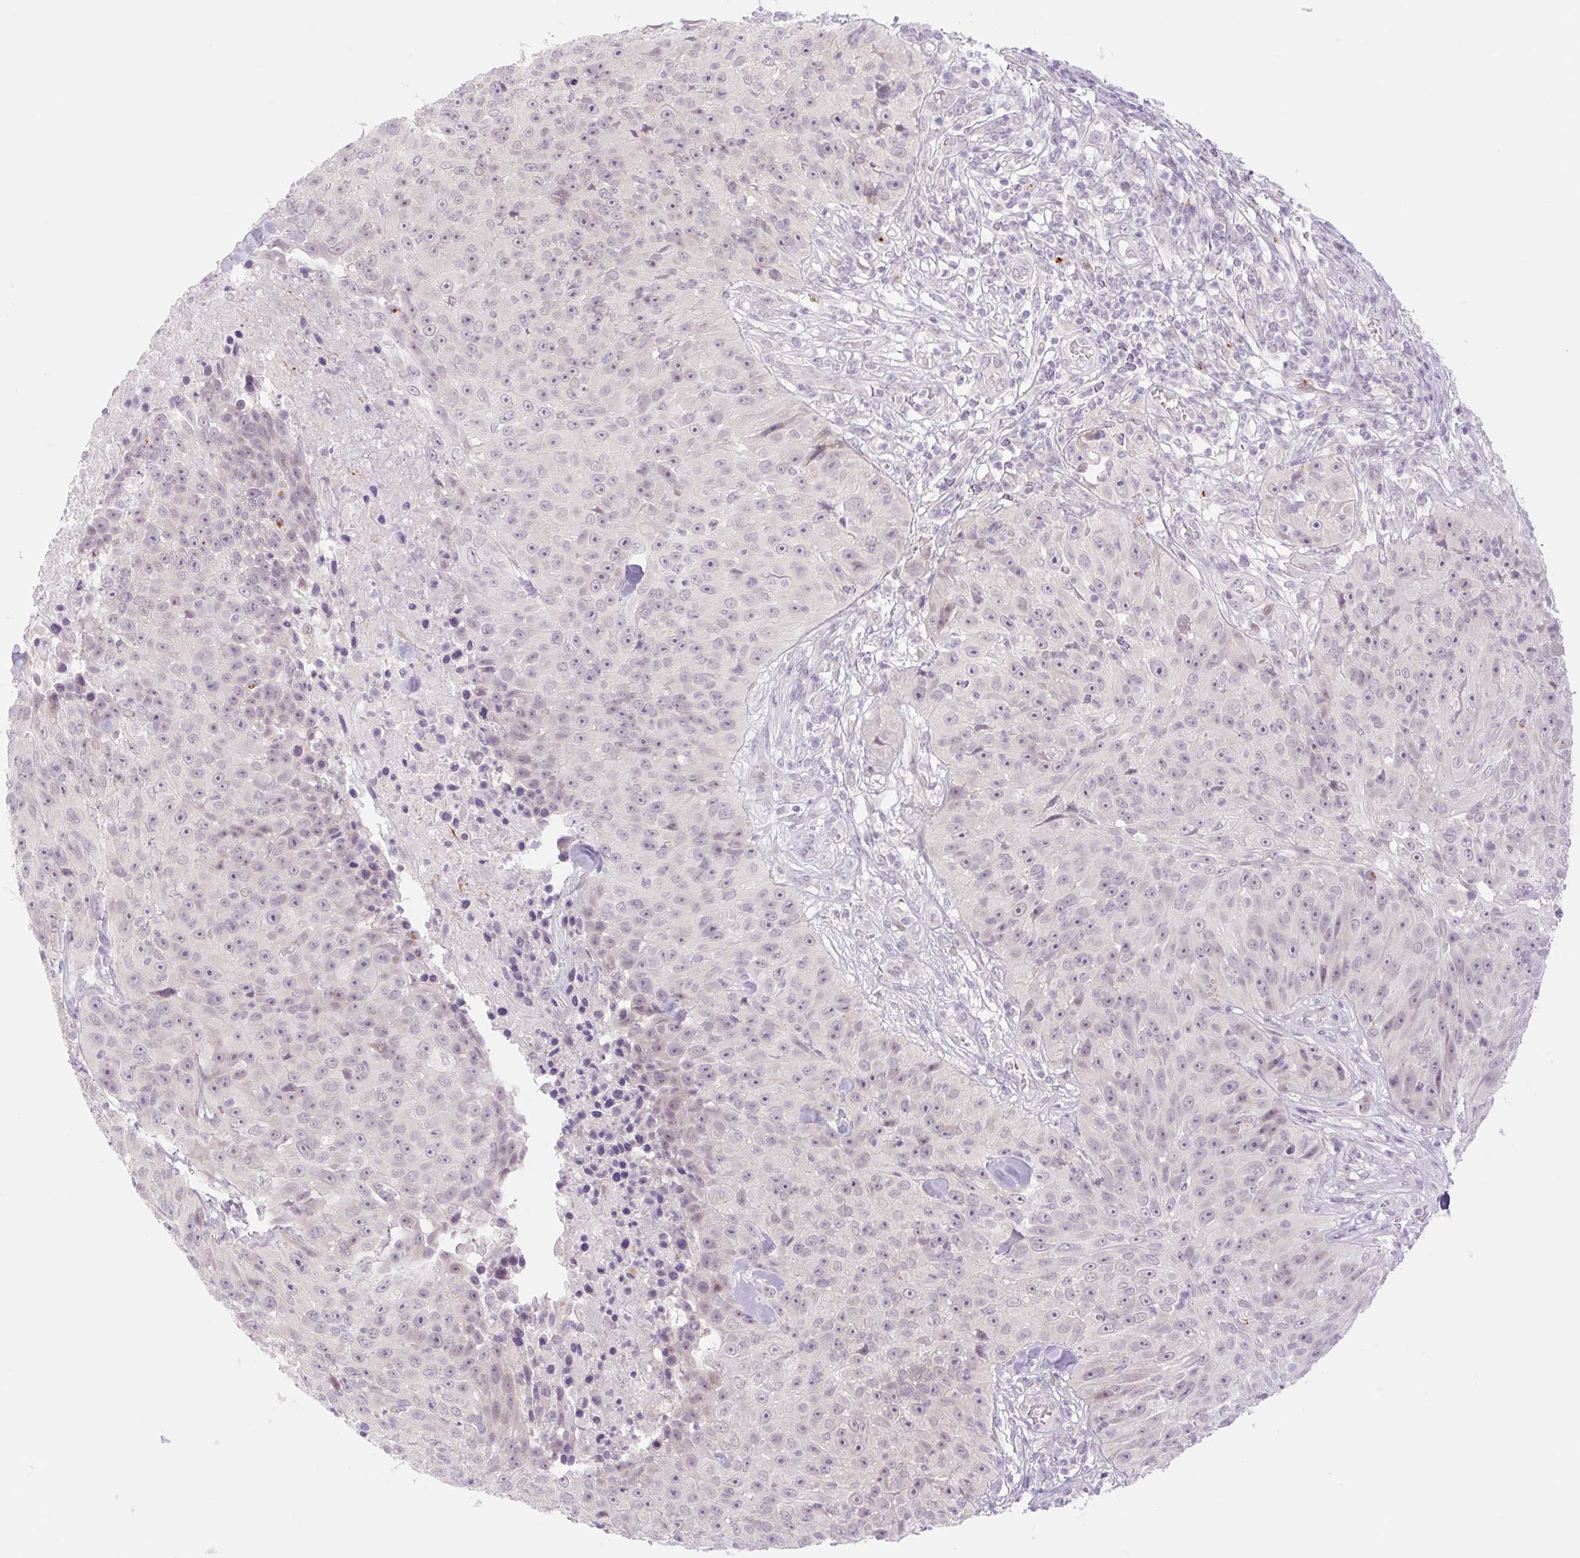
{"staining": {"intensity": "negative", "quantity": "none", "location": "none"}, "tissue": "skin cancer", "cell_type": "Tumor cells", "image_type": "cancer", "snomed": [{"axis": "morphology", "description": "Squamous cell carcinoma, NOS"}, {"axis": "topography", "description": "Skin"}], "caption": "Human squamous cell carcinoma (skin) stained for a protein using immunohistochemistry shows no staining in tumor cells.", "gene": "SPRYD4", "patient": {"sex": "female", "age": 87}}